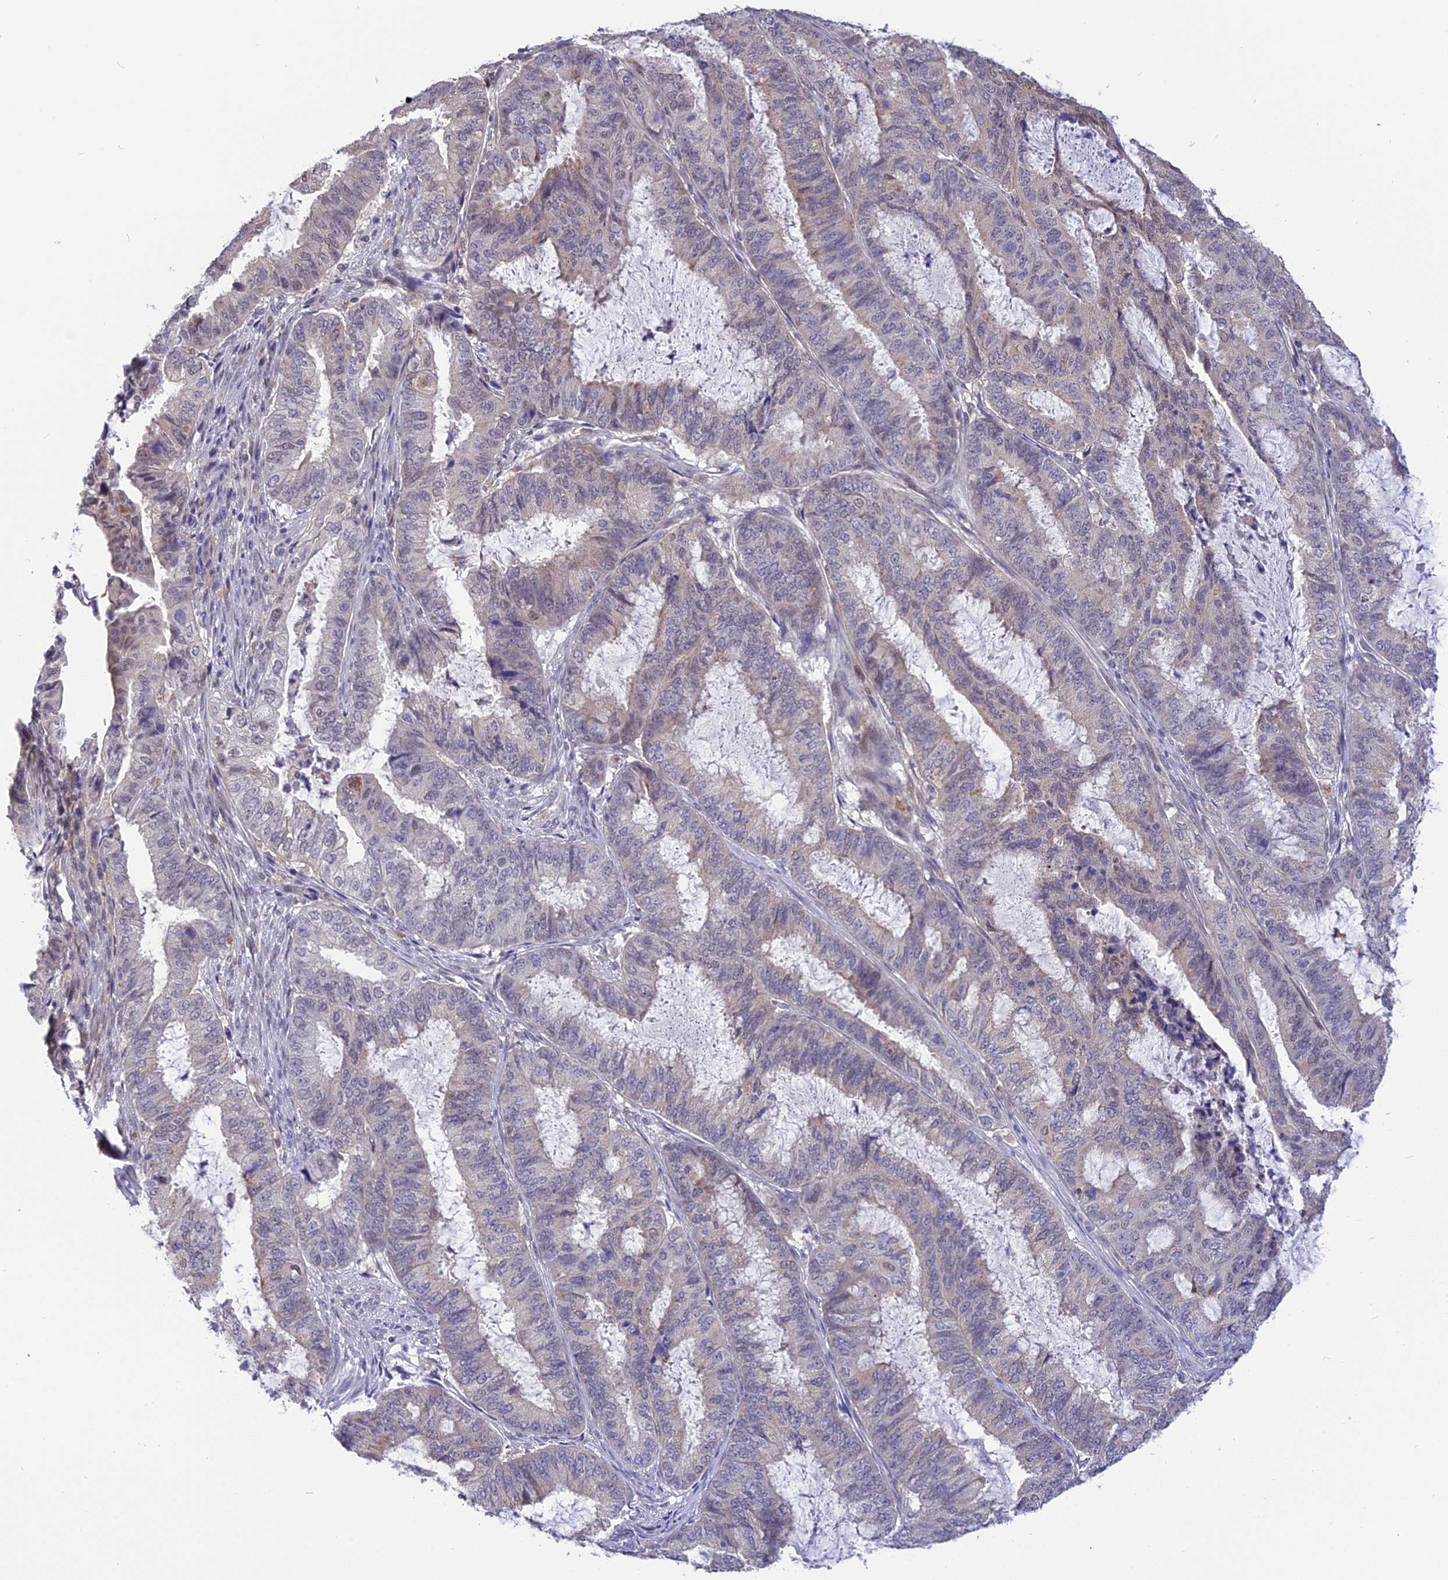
{"staining": {"intensity": "negative", "quantity": "none", "location": "none"}, "tissue": "endometrial cancer", "cell_type": "Tumor cells", "image_type": "cancer", "snomed": [{"axis": "morphology", "description": "Adenocarcinoma, NOS"}, {"axis": "topography", "description": "Endometrium"}], "caption": "The immunohistochemistry (IHC) histopathology image has no significant positivity in tumor cells of endometrial cancer tissue.", "gene": "KCTD14", "patient": {"sex": "female", "age": 51}}